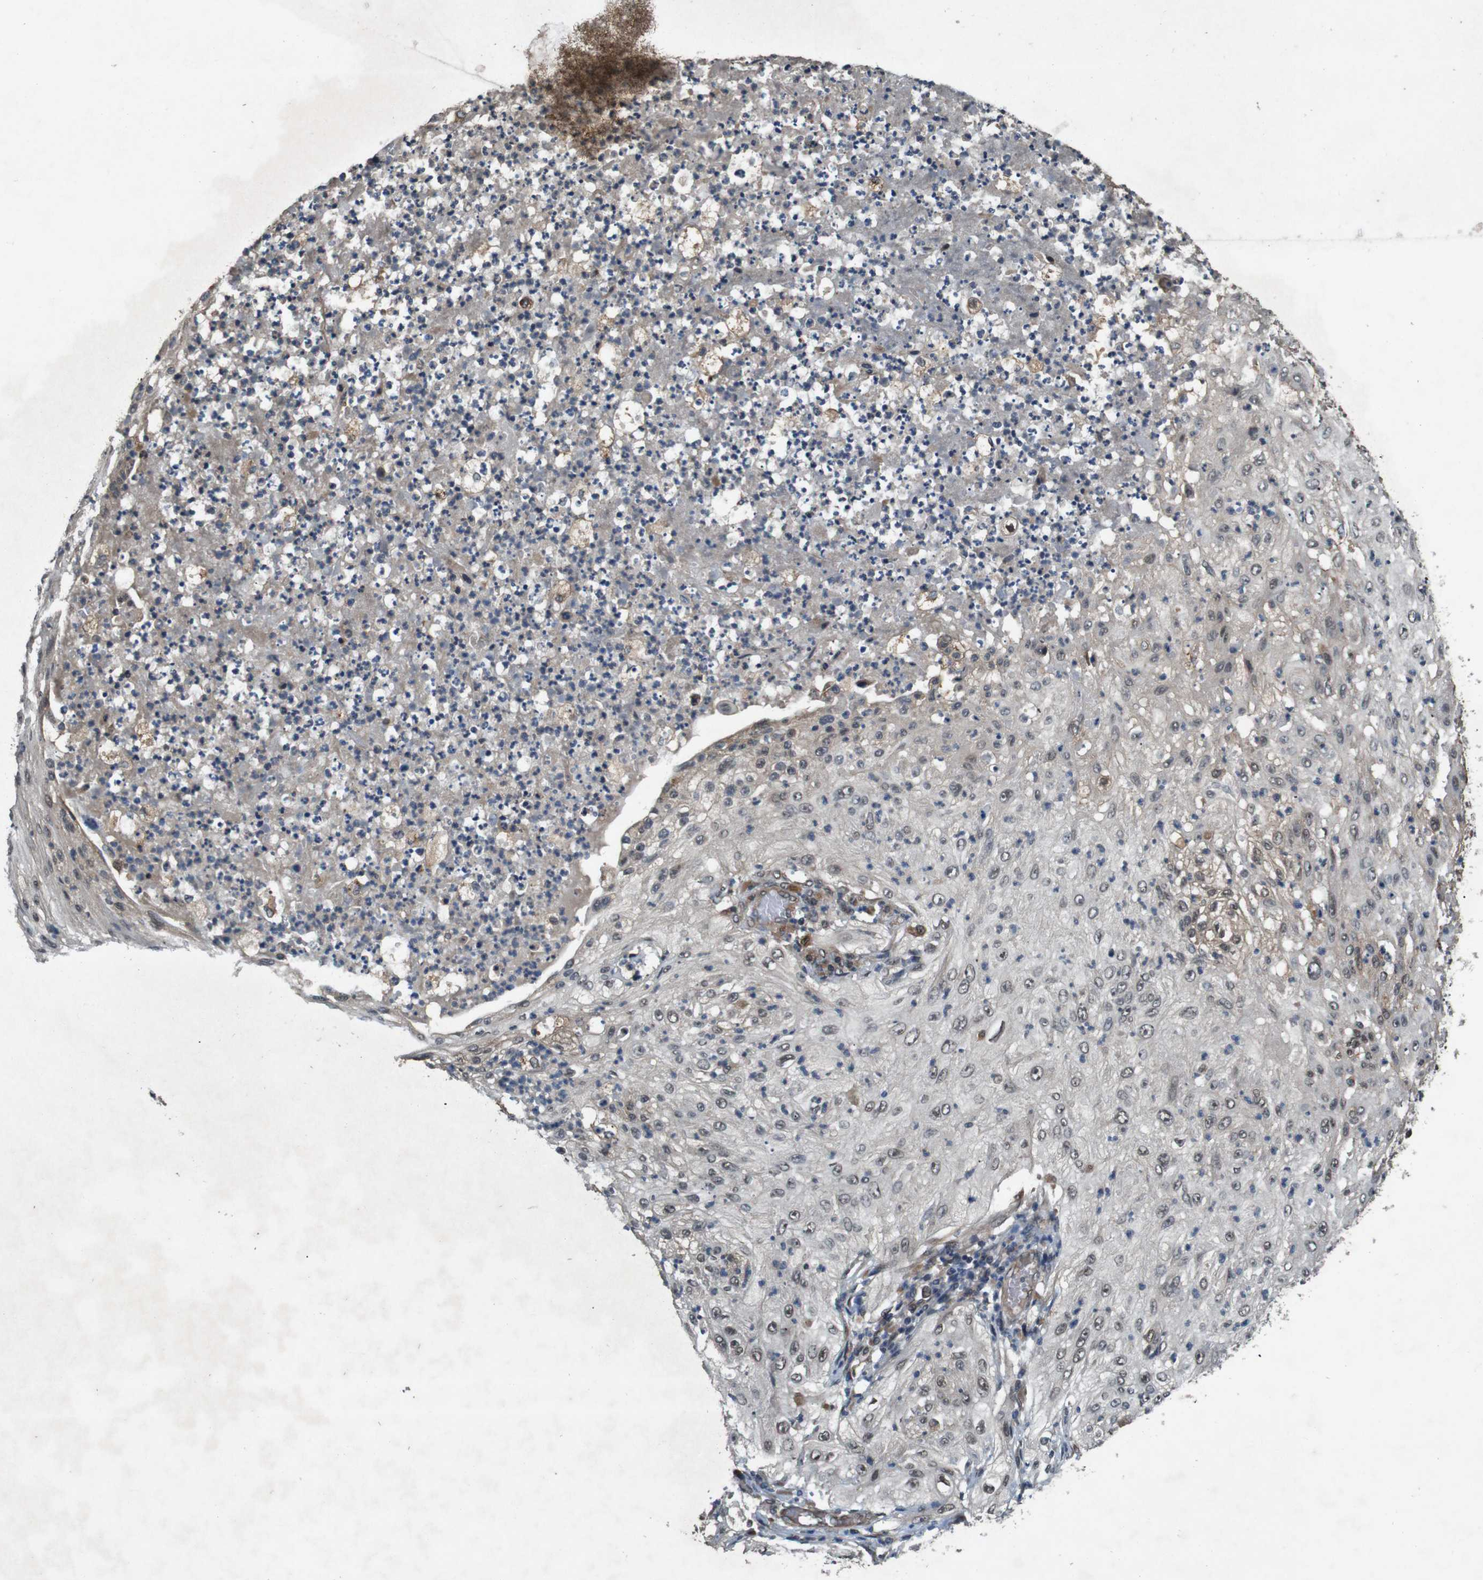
{"staining": {"intensity": "weak", "quantity": ">75%", "location": "nuclear"}, "tissue": "lung cancer", "cell_type": "Tumor cells", "image_type": "cancer", "snomed": [{"axis": "morphology", "description": "Inflammation, NOS"}, {"axis": "morphology", "description": "Squamous cell carcinoma, NOS"}, {"axis": "topography", "description": "Lymph node"}, {"axis": "topography", "description": "Soft tissue"}, {"axis": "topography", "description": "Lung"}], "caption": "There is low levels of weak nuclear expression in tumor cells of lung cancer, as demonstrated by immunohistochemical staining (brown color).", "gene": "SOCS1", "patient": {"sex": "male", "age": 66}}